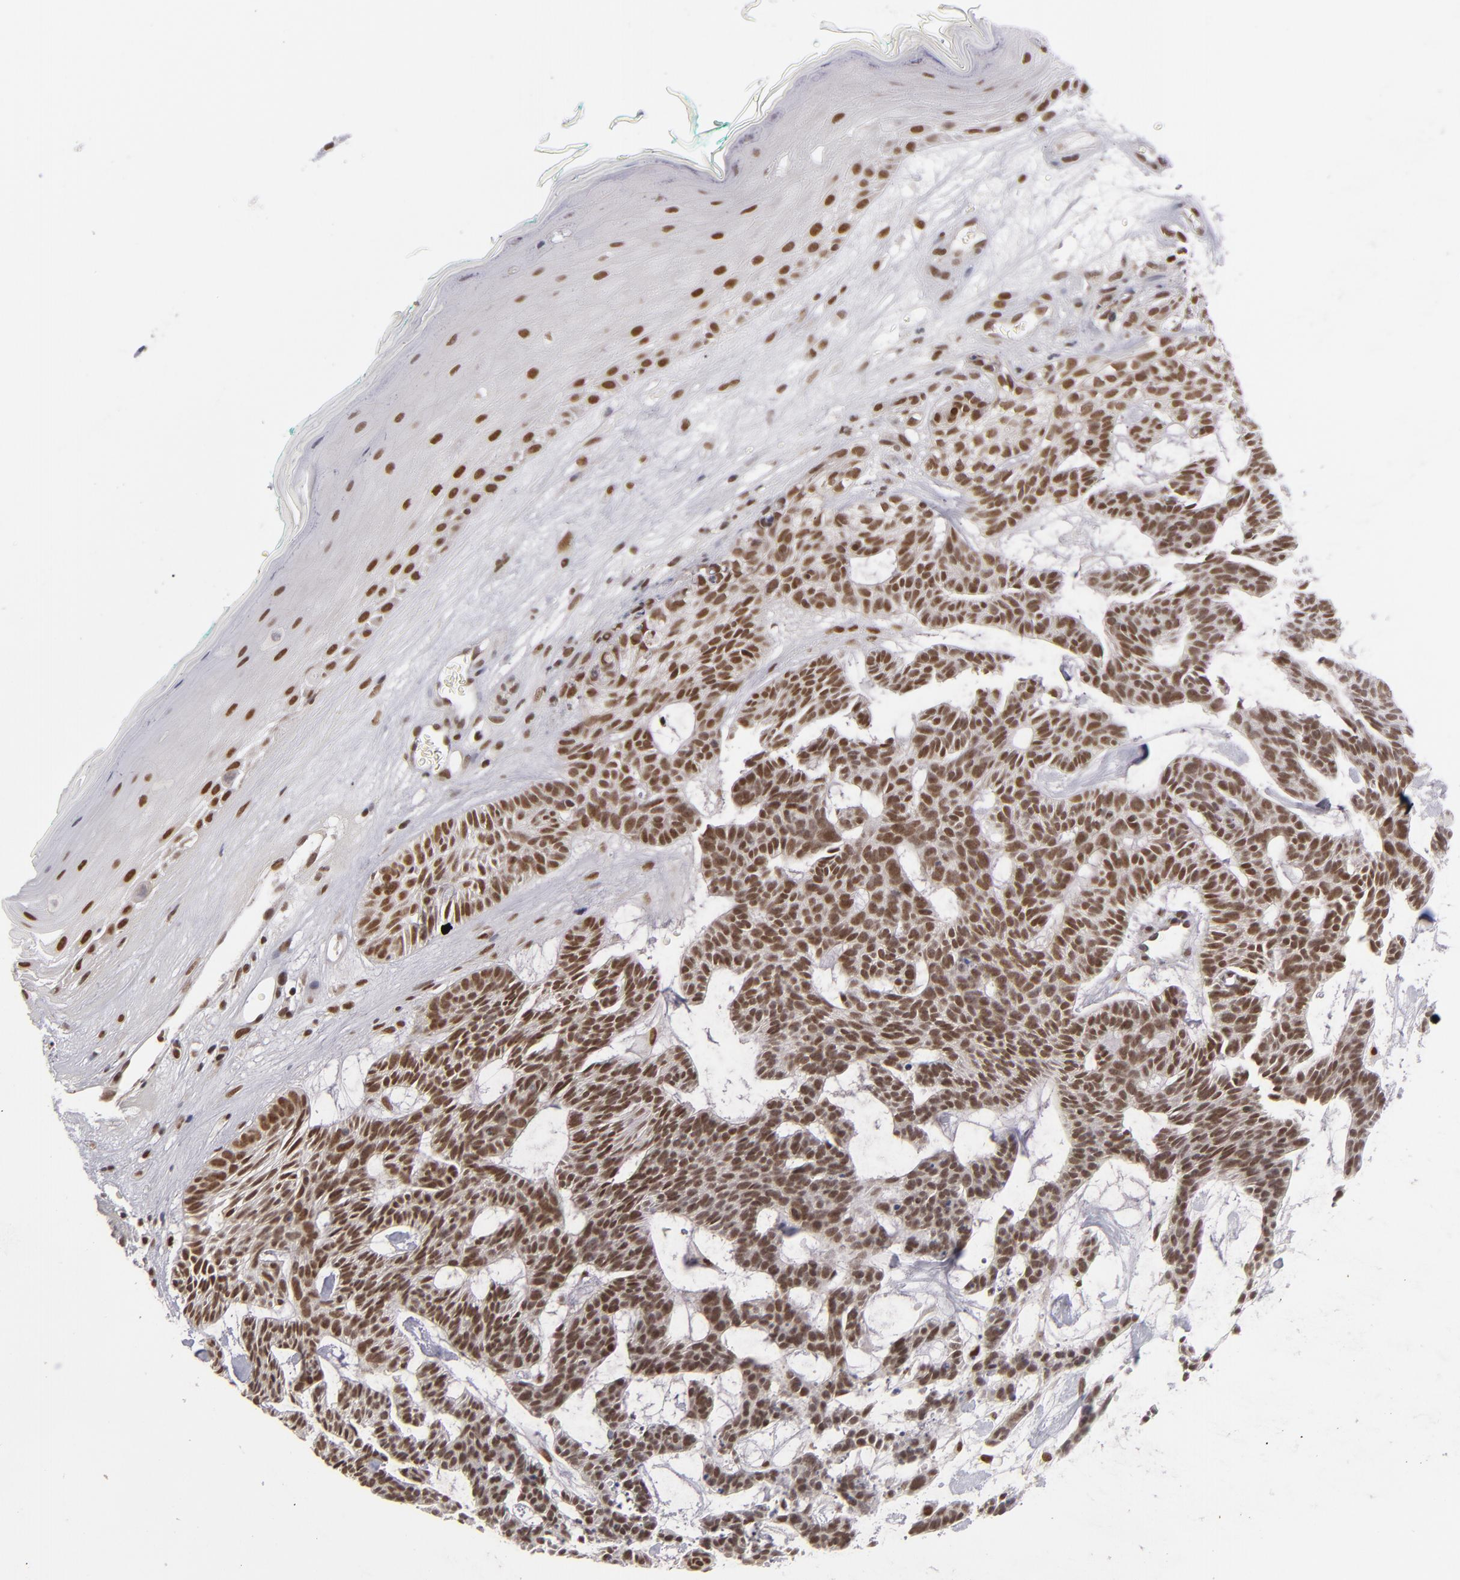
{"staining": {"intensity": "moderate", "quantity": ">75%", "location": "nuclear"}, "tissue": "skin cancer", "cell_type": "Tumor cells", "image_type": "cancer", "snomed": [{"axis": "morphology", "description": "Basal cell carcinoma"}, {"axis": "topography", "description": "Skin"}], "caption": "Immunohistochemical staining of human basal cell carcinoma (skin) shows medium levels of moderate nuclear protein expression in approximately >75% of tumor cells. (IHC, brightfield microscopy, high magnification).", "gene": "MLLT3", "patient": {"sex": "male", "age": 75}}